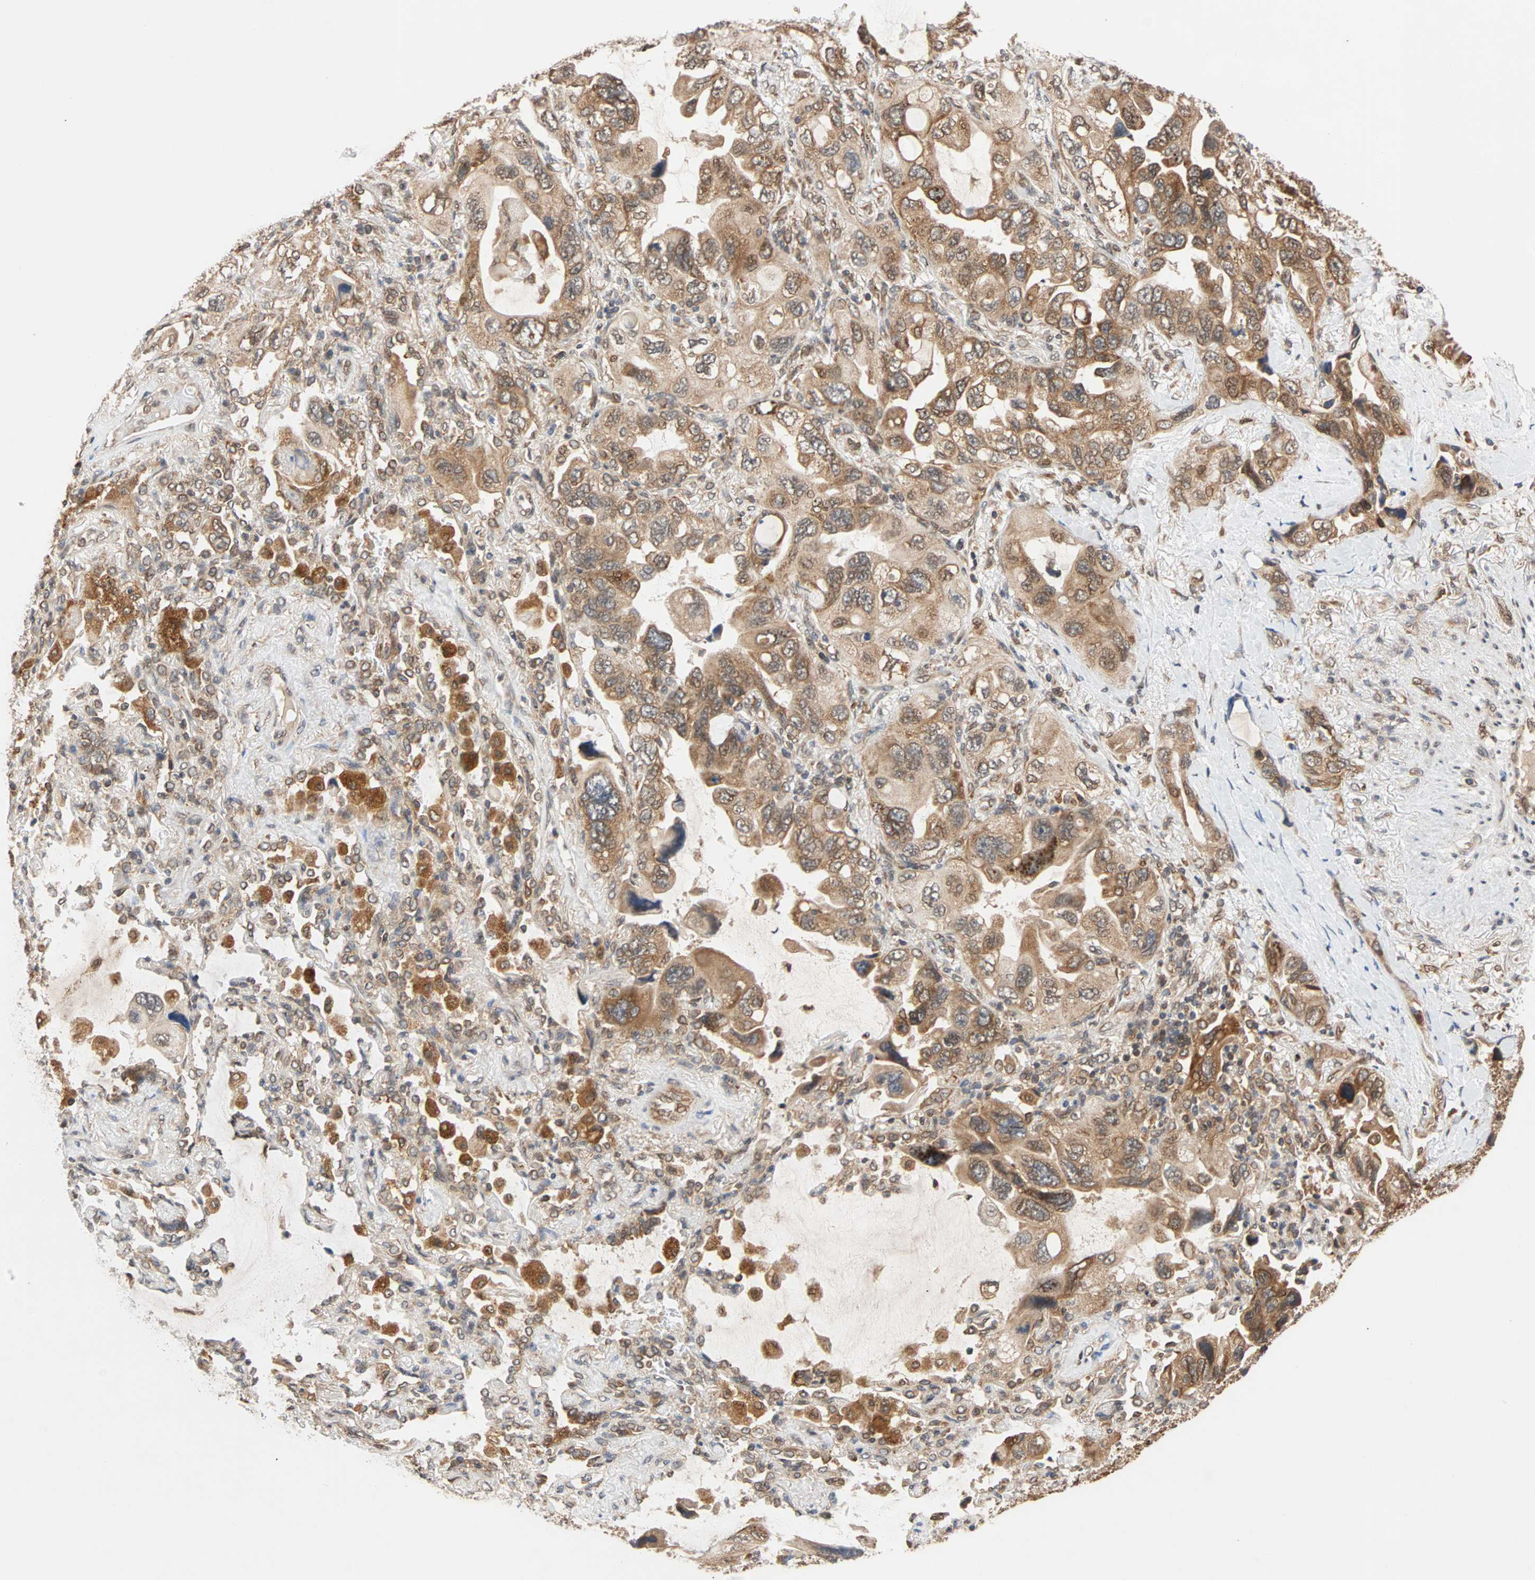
{"staining": {"intensity": "moderate", "quantity": ">75%", "location": "cytoplasmic/membranous"}, "tissue": "lung cancer", "cell_type": "Tumor cells", "image_type": "cancer", "snomed": [{"axis": "morphology", "description": "Squamous cell carcinoma, NOS"}, {"axis": "topography", "description": "Lung"}], "caption": "A brown stain highlights moderate cytoplasmic/membranous expression of a protein in lung cancer (squamous cell carcinoma) tumor cells. Nuclei are stained in blue.", "gene": "AUP1", "patient": {"sex": "female", "age": 73}}